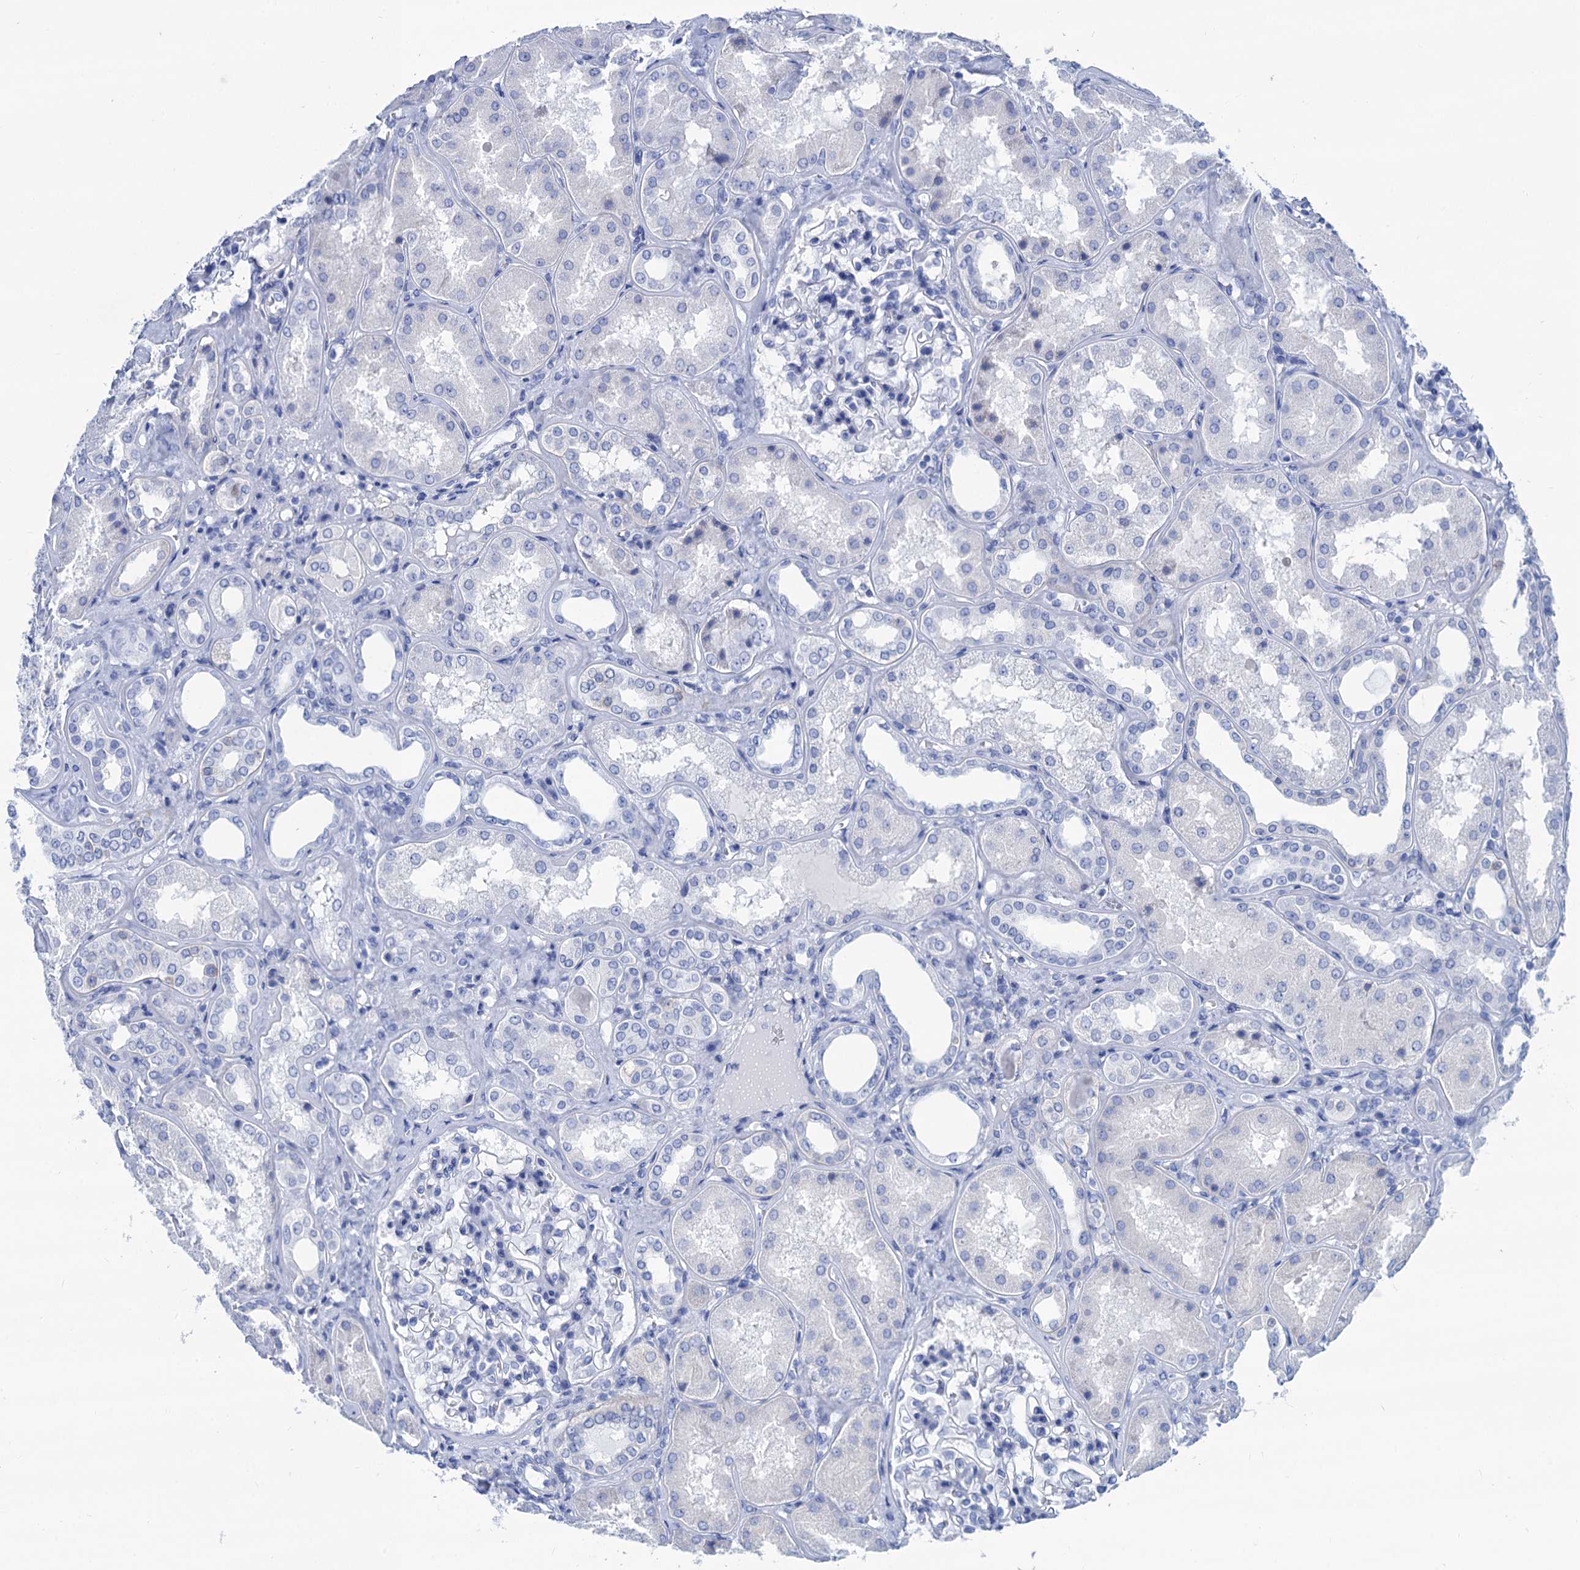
{"staining": {"intensity": "negative", "quantity": "none", "location": "none"}, "tissue": "kidney", "cell_type": "Cells in glomeruli", "image_type": "normal", "snomed": [{"axis": "morphology", "description": "Normal tissue, NOS"}, {"axis": "topography", "description": "Kidney"}], "caption": "This is an immunohistochemistry micrograph of benign kidney. There is no positivity in cells in glomeruli.", "gene": "CABYR", "patient": {"sex": "female", "age": 56}}